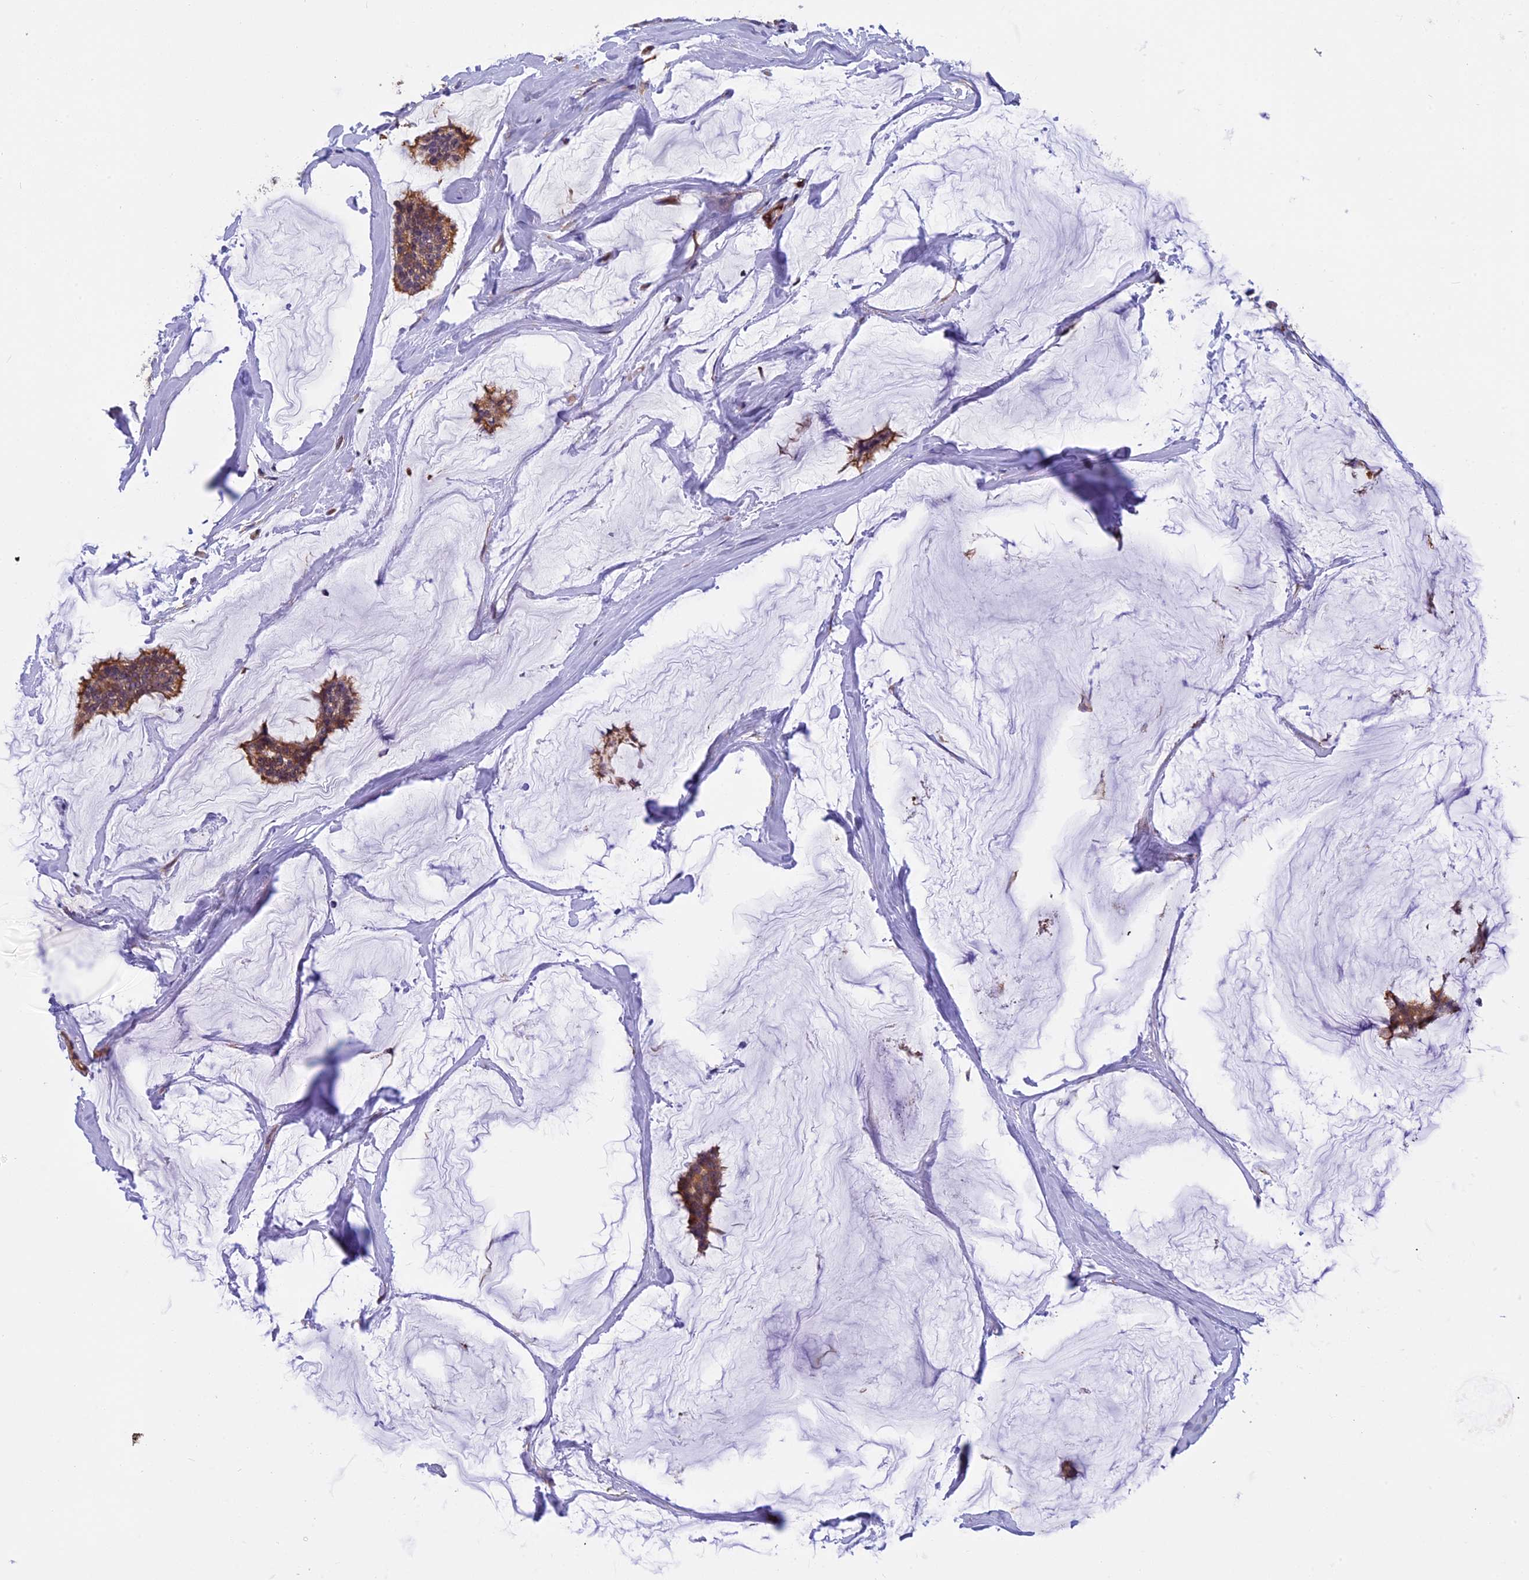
{"staining": {"intensity": "moderate", "quantity": ">75%", "location": "cytoplasmic/membranous"}, "tissue": "breast cancer", "cell_type": "Tumor cells", "image_type": "cancer", "snomed": [{"axis": "morphology", "description": "Duct carcinoma"}, {"axis": "topography", "description": "Breast"}], "caption": "Moderate cytoplasmic/membranous protein expression is present in about >75% of tumor cells in breast cancer (infiltrating ductal carcinoma).", "gene": "EHBP1L1", "patient": {"sex": "female", "age": 93}}